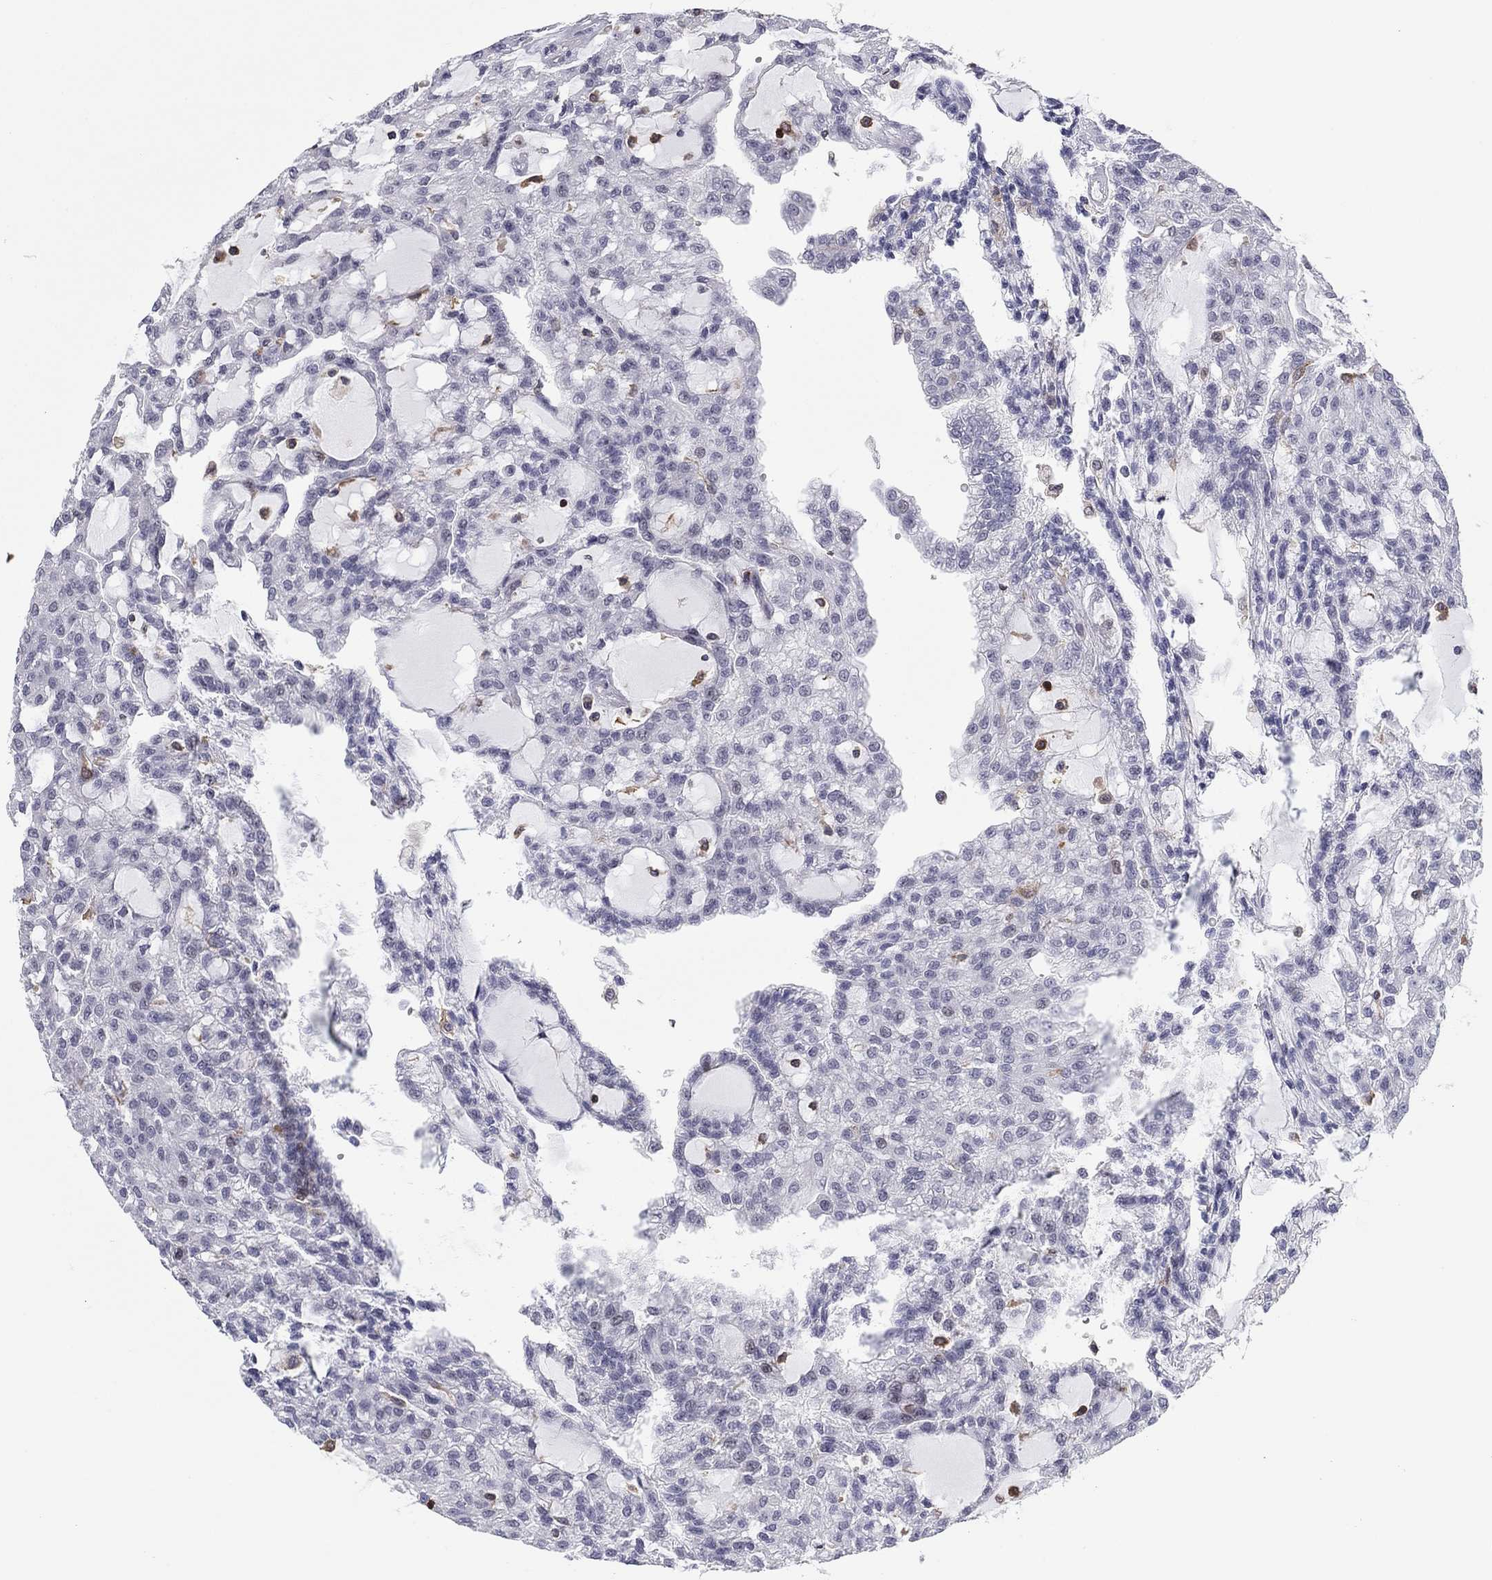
{"staining": {"intensity": "negative", "quantity": "none", "location": "none"}, "tissue": "renal cancer", "cell_type": "Tumor cells", "image_type": "cancer", "snomed": [{"axis": "morphology", "description": "Adenocarcinoma, NOS"}, {"axis": "topography", "description": "Kidney"}], "caption": "The micrograph displays no significant staining in tumor cells of renal cancer. The staining was performed using DAB (3,3'-diaminobenzidine) to visualize the protein expression in brown, while the nuclei were stained in blue with hematoxylin (Magnification: 20x).", "gene": "ARHGAP27", "patient": {"sex": "male", "age": 63}}